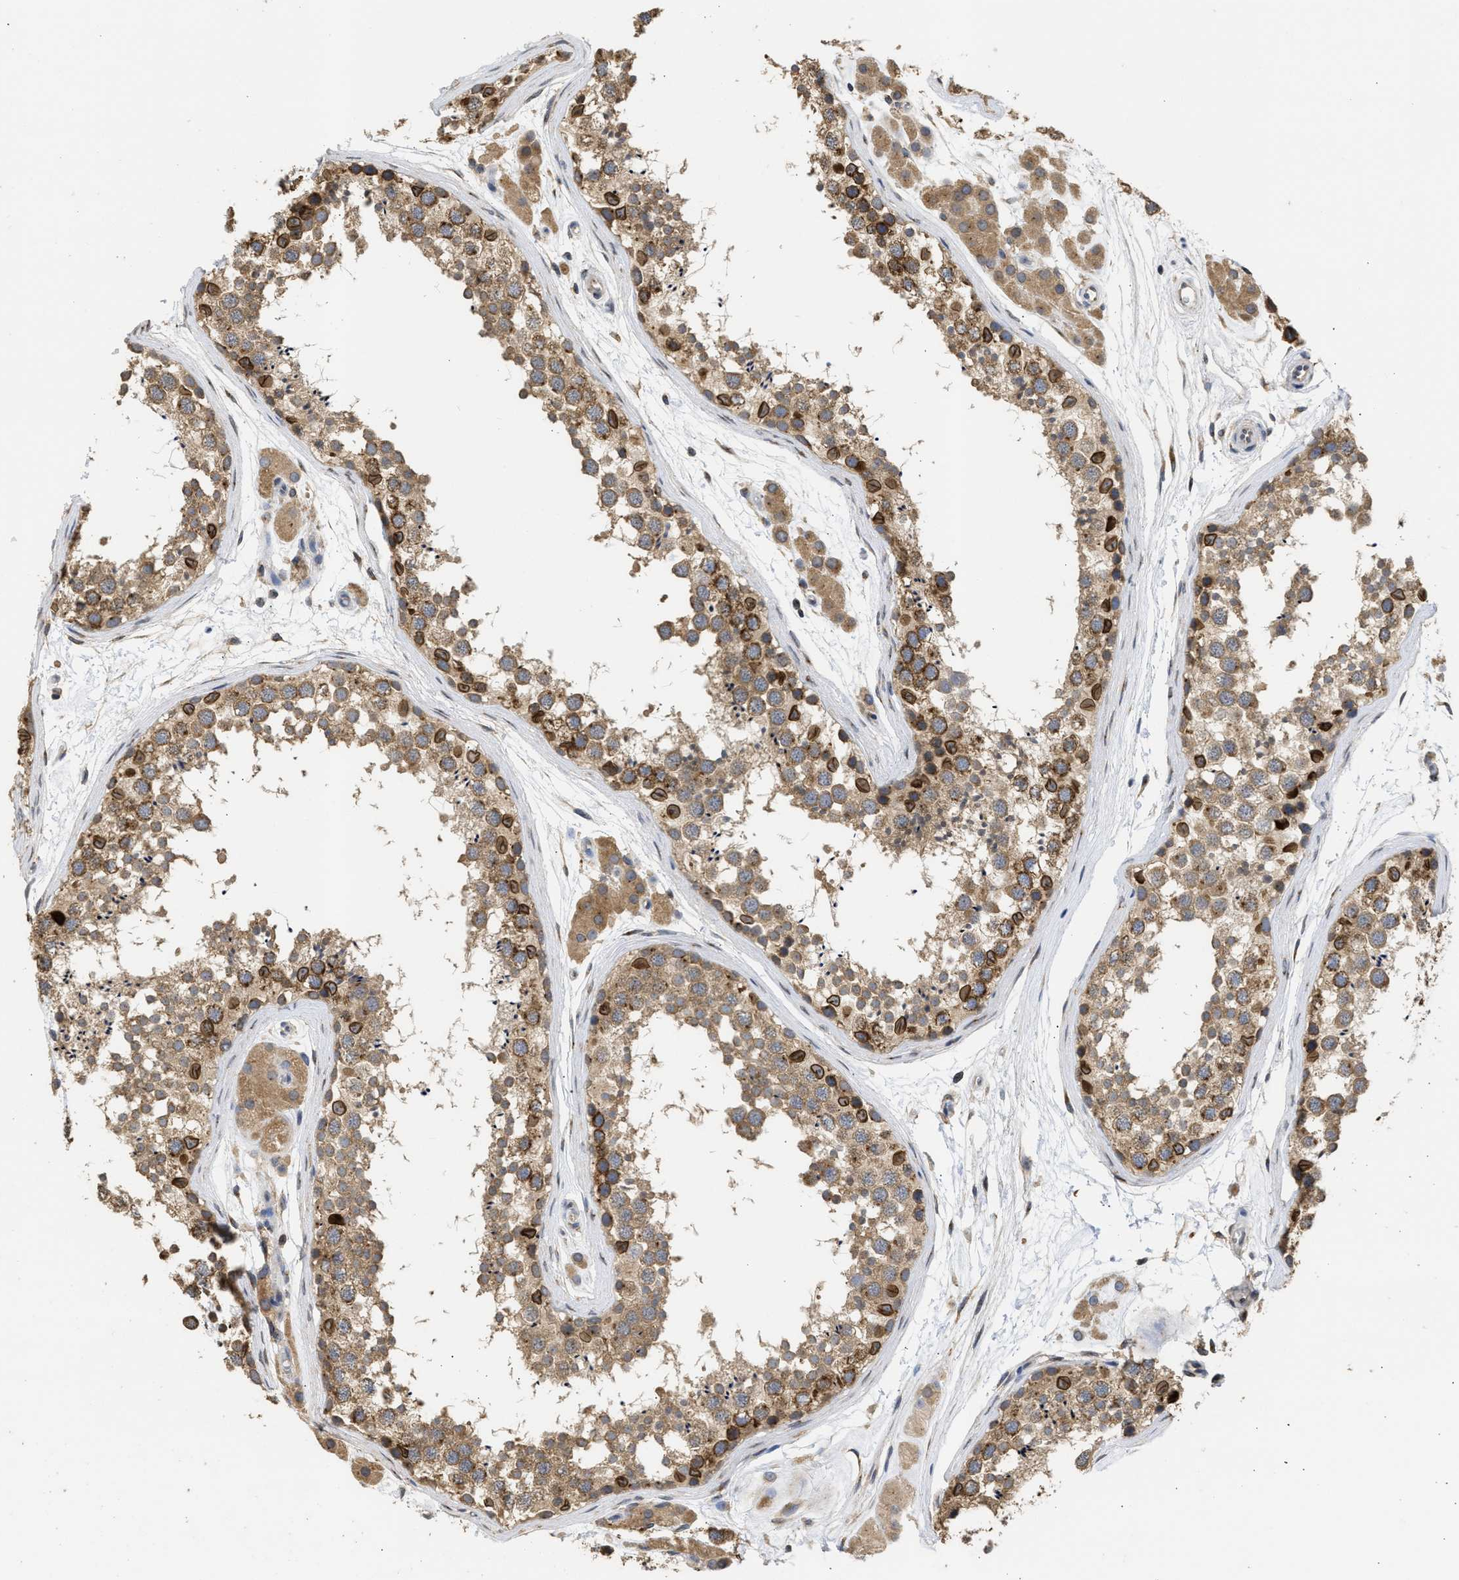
{"staining": {"intensity": "moderate", "quantity": ">75%", "location": "cytoplasmic/membranous,nuclear"}, "tissue": "testis", "cell_type": "Cells in seminiferous ducts", "image_type": "normal", "snomed": [{"axis": "morphology", "description": "Normal tissue, NOS"}, {"axis": "topography", "description": "Testis"}], "caption": "Protein staining of normal testis reveals moderate cytoplasmic/membranous,nuclear expression in about >75% of cells in seminiferous ducts. (IHC, brightfield microscopy, high magnification).", "gene": "DNAJC1", "patient": {"sex": "male", "age": 56}}